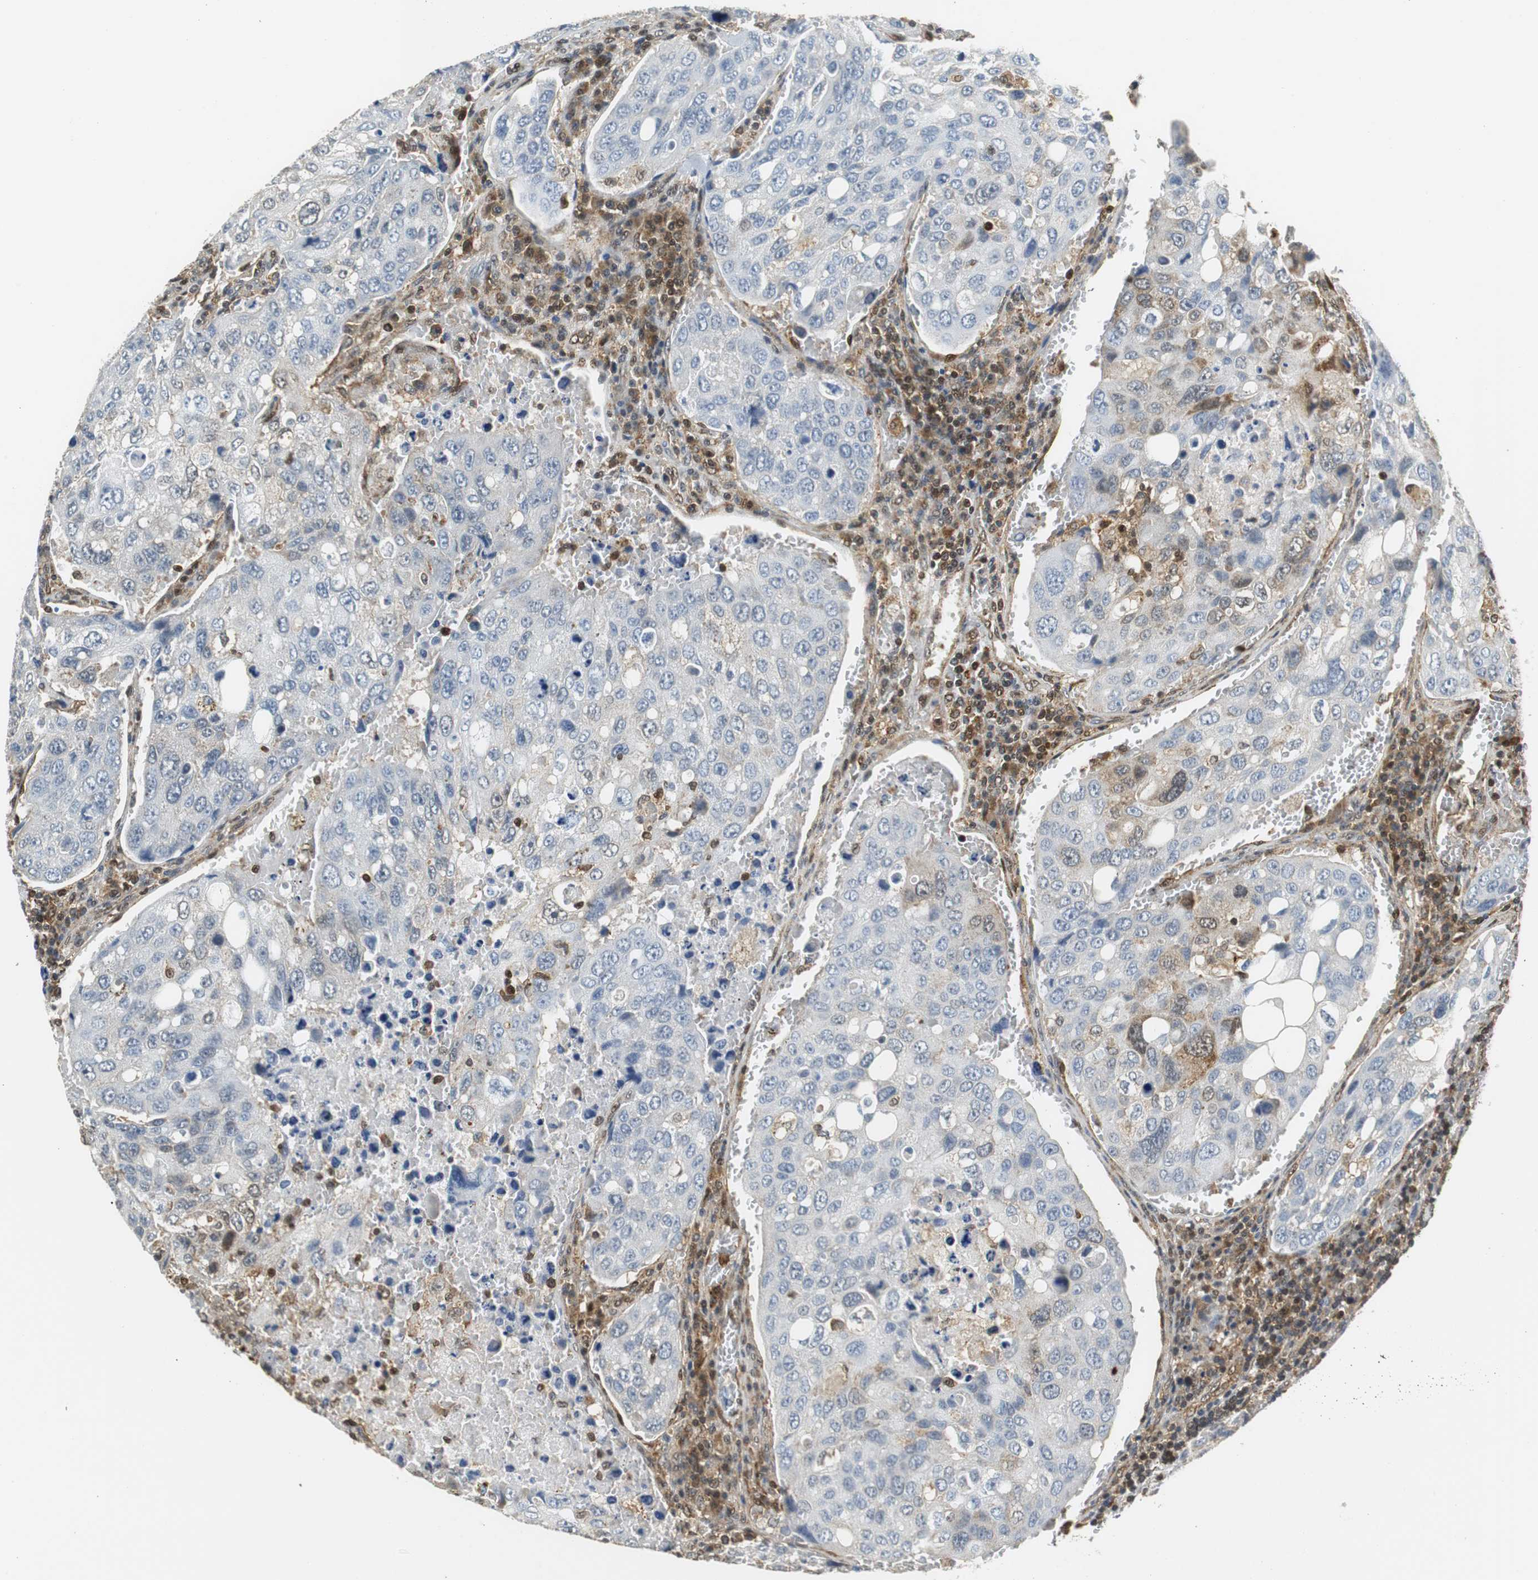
{"staining": {"intensity": "weak", "quantity": "25%-75%", "location": "cytoplasmic/membranous"}, "tissue": "urothelial cancer", "cell_type": "Tumor cells", "image_type": "cancer", "snomed": [{"axis": "morphology", "description": "Urothelial carcinoma, High grade"}, {"axis": "topography", "description": "Lymph node"}, {"axis": "topography", "description": "Urinary bladder"}], "caption": "This is a micrograph of IHC staining of high-grade urothelial carcinoma, which shows weak positivity in the cytoplasmic/membranous of tumor cells.", "gene": "GSDMD", "patient": {"sex": "male", "age": 51}}